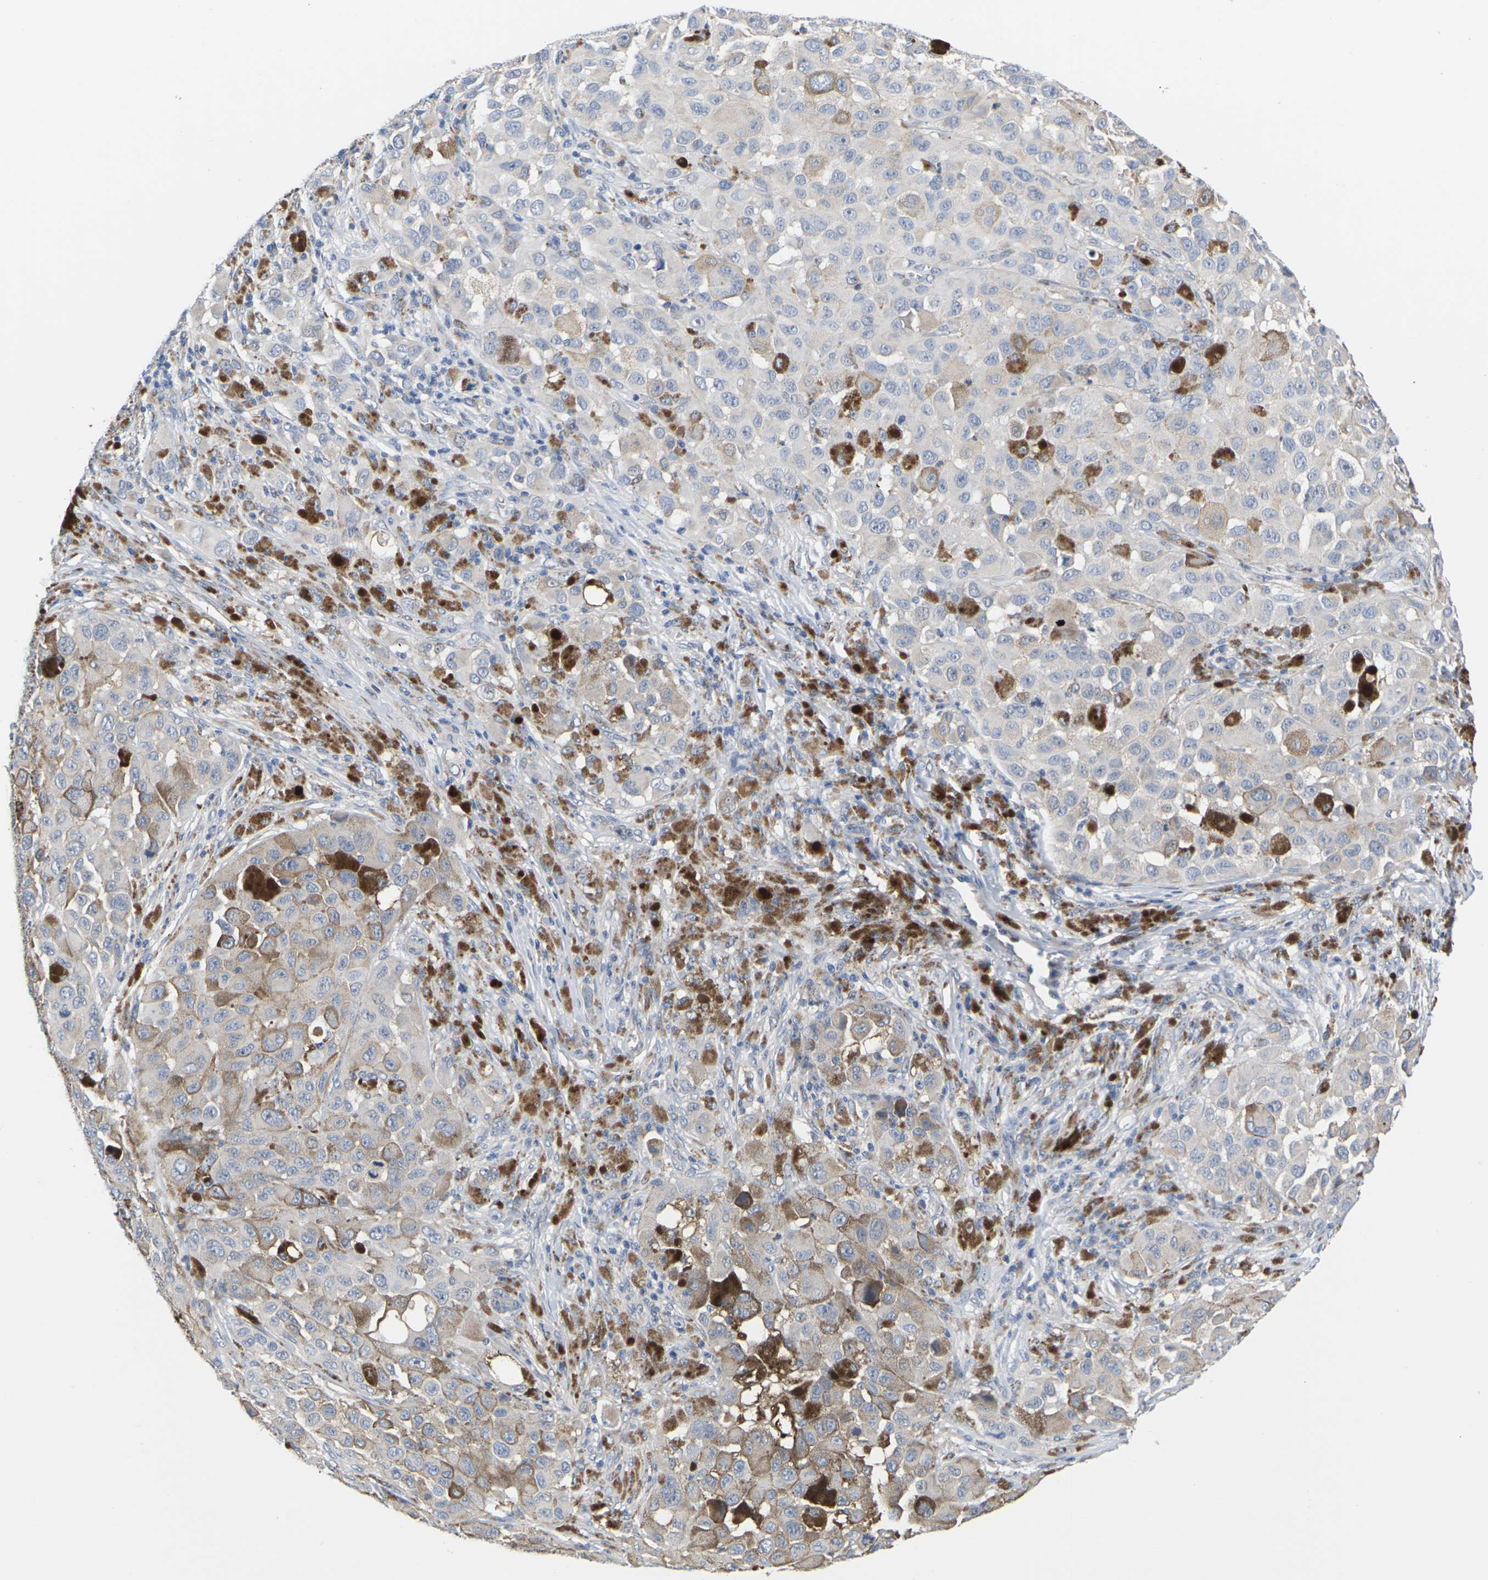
{"staining": {"intensity": "negative", "quantity": "none", "location": "none"}, "tissue": "melanoma", "cell_type": "Tumor cells", "image_type": "cancer", "snomed": [{"axis": "morphology", "description": "Malignant melanoma, NOS"}, {"axis": "topography", "description": "Skin"}], "caption": "Human melanoma stained for a protein using immunohistochemistry (IHC) displays no expression in tumor cells.", "gene": "TMCO4", "patient": {"sex": "male", "age": 96}}